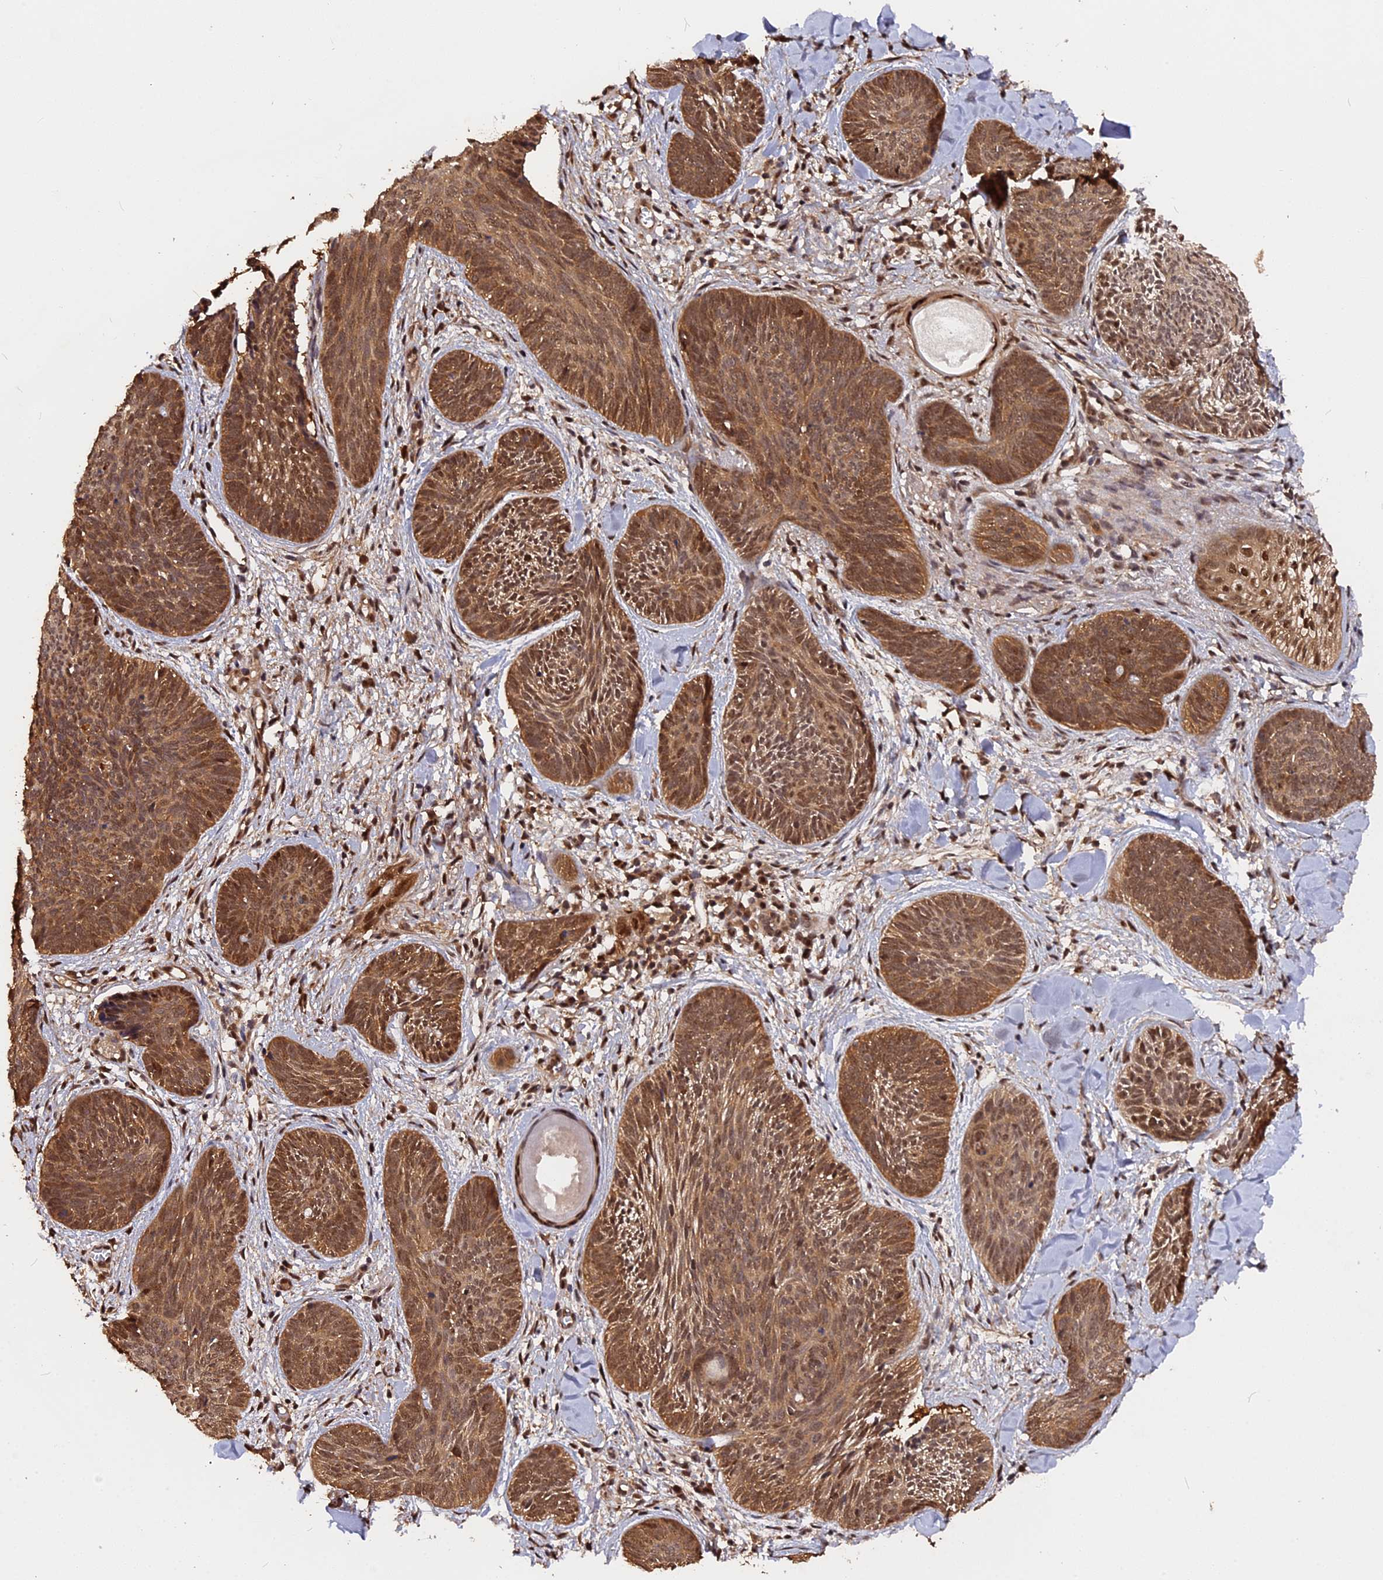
{"staining": {"intensity": "moderate", "quantity": ">75%", "location": "cytoplasmic/membranous,nuclear"}, "tissue": "skin cancer", "cell_type": "Tumor cells", "image_type": "cancer", "snomed": [{"axis": "morphology", "description": "Basal cell carcinoma"}, {"axis": "topography", "description": "Skin"}], "caption": "The micrograph exhibits staining of basal cell carcinoma (skin), revealing moderate cytoplasmic/membranous and nuclear protein expression (brown color) within tumor cells. (Brightfield microscopy of DAB IHC at high magnification).", "gene": "ADRM1", "patient": {"sex": "female", "age": 81}}